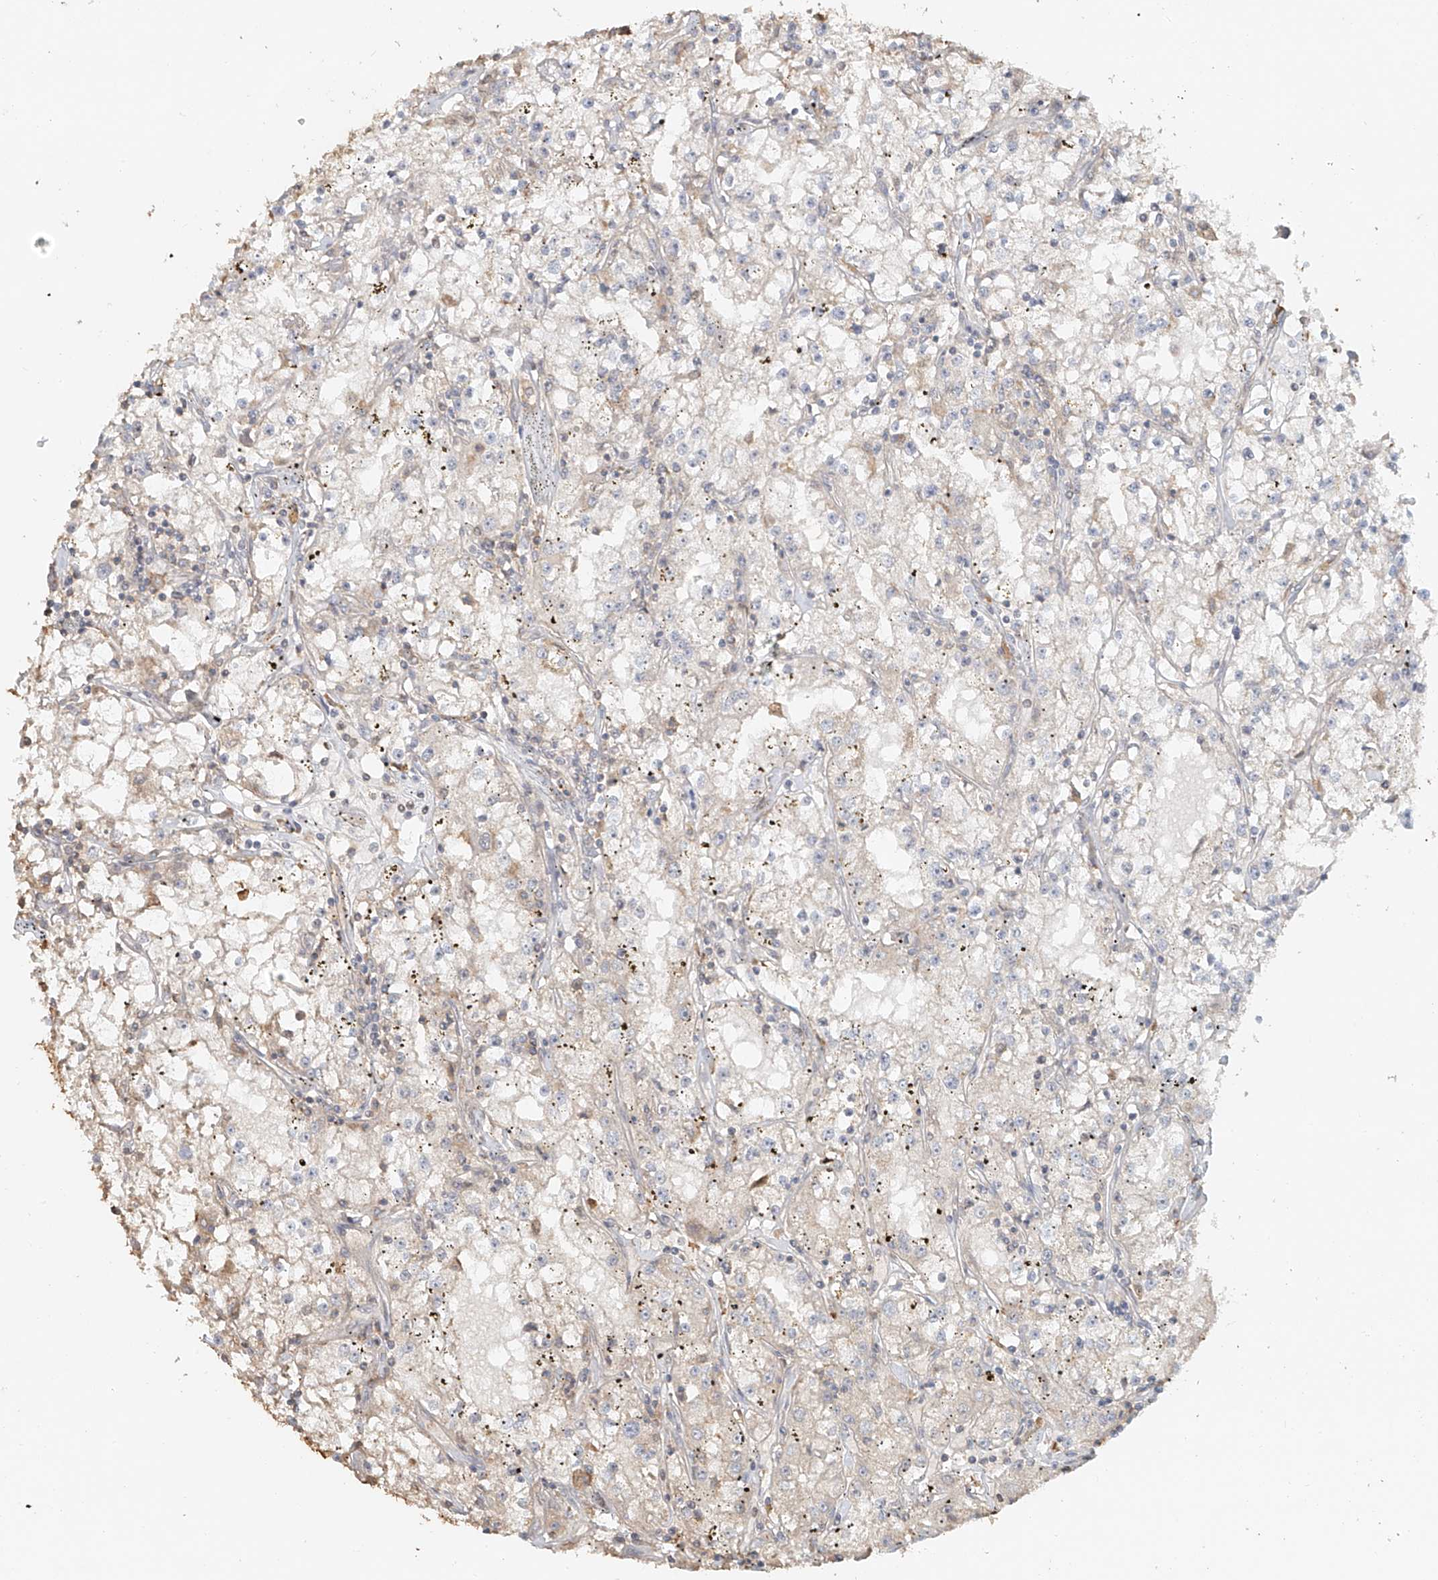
{"staining": {"intensity": "negative", "quantity": "none", "location": "none"}, "tissue": "renal cancer", "cell_type": "Tumor cells", "image_type": "cancer", "snomed": [{"axis": "morphology", "description": "Adenocarcinoma, NOS"}, {"axis": "topography", "description": "Kidney"}], "caption": "Photomicrograph shows no significant protein staining in tumor cells of renal adenocarcinoma.", "gene": "NPHS1", "patient": {"sex": "male", "age": 56}}